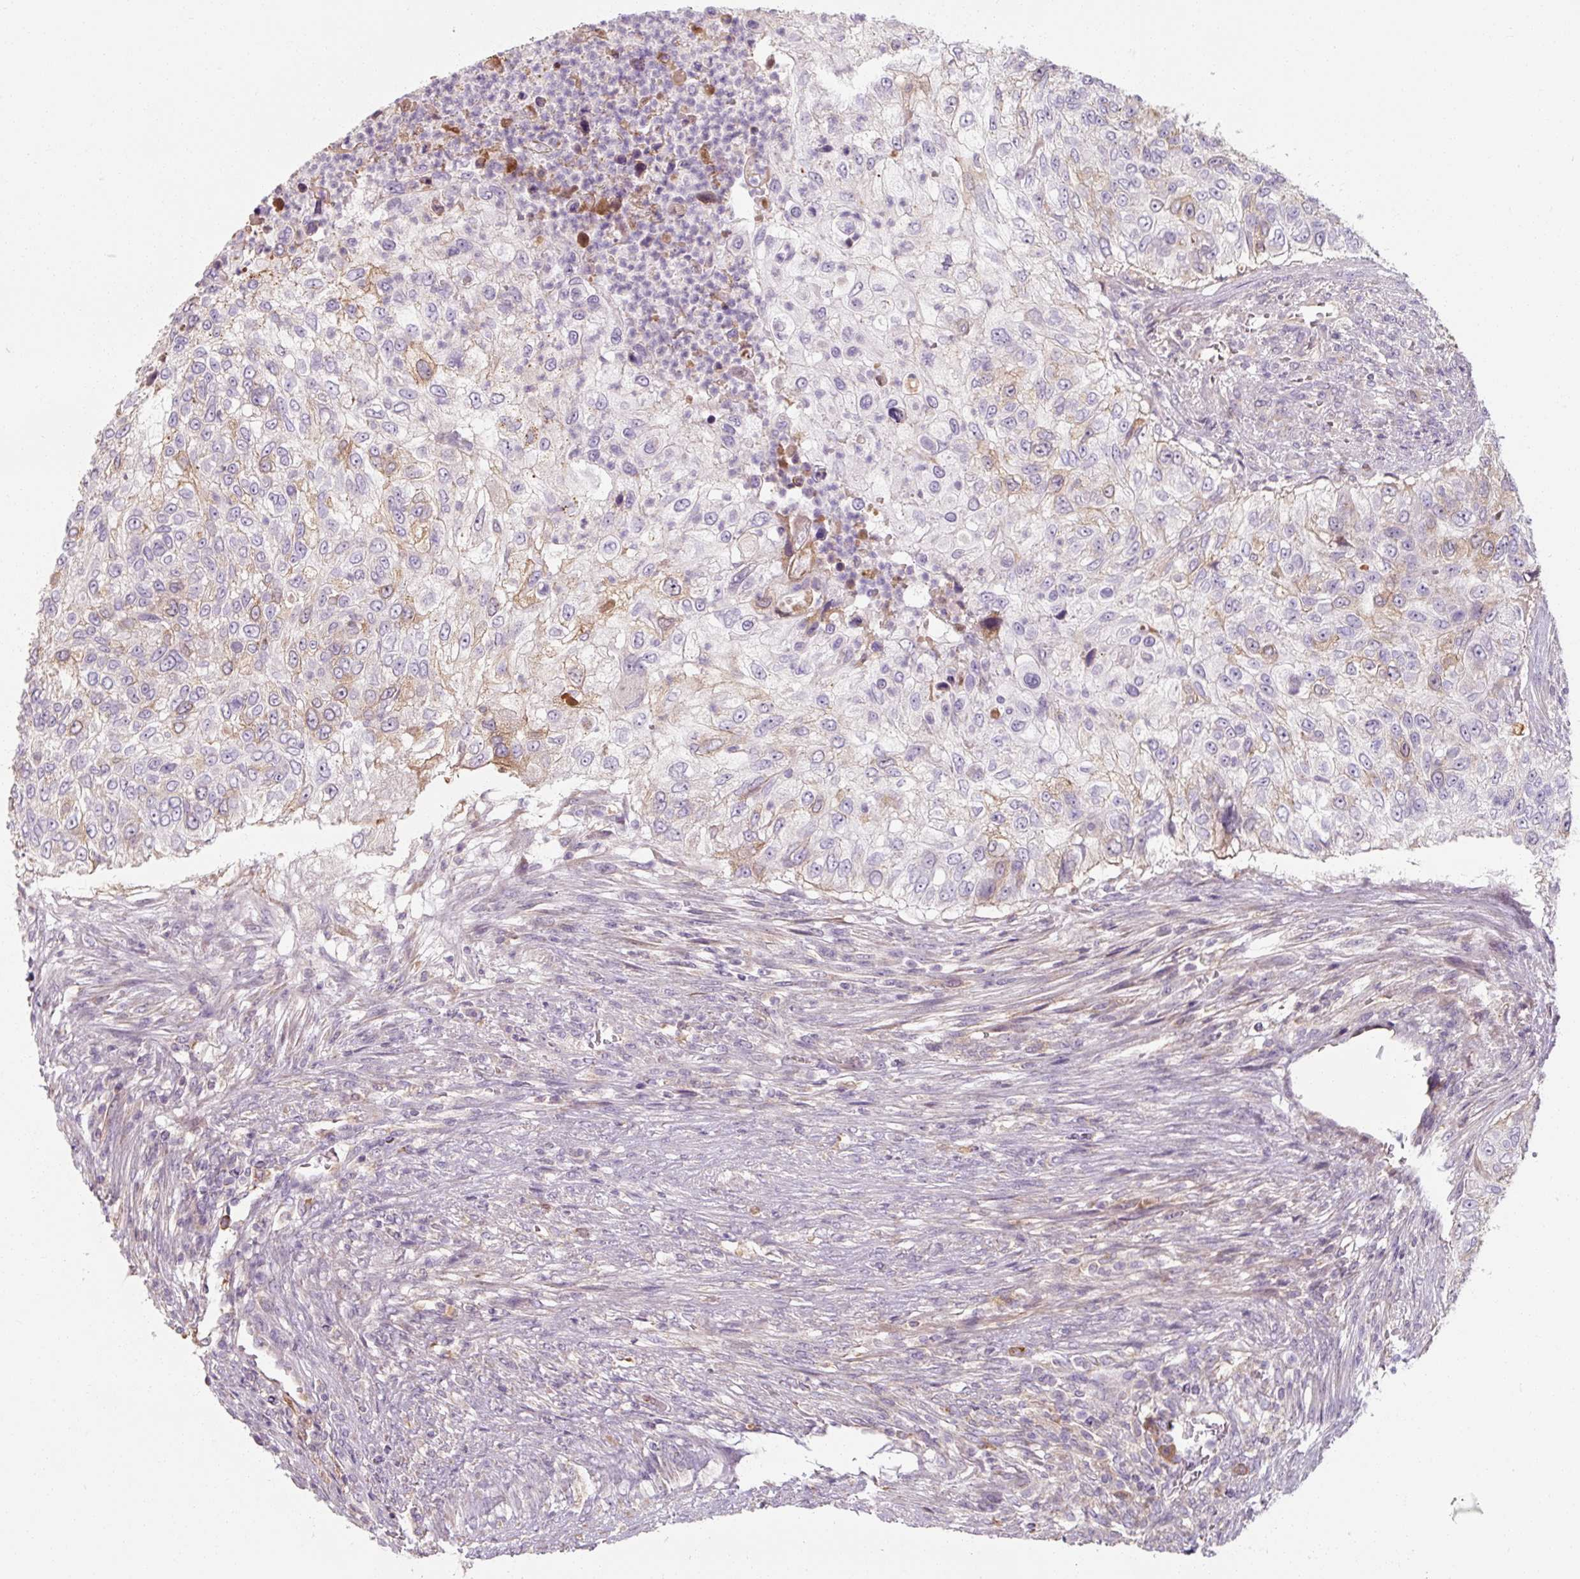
{"staining": {"intensity": "weak", "quantity": "<25%", "location": "cytoplasmic/membranous"}, "tissue": "urothelial cancer", "cell_type": "Tumor cells", "image_type": "cancer", "snomed": [{"axis": "morphology", "description": "Urothelial carcinoma, High grade"}, {"axis": "topography", "description": "Urinary bladder"}], "caption": "DAB (3,3'-diaminobenzidine) immunohistochemical staining of human high-grade urothelial carcinoma reveals no significant staining in tumor cells.", "gene": "TSEN54", "patient": {"sex": "female", "age": 60}}